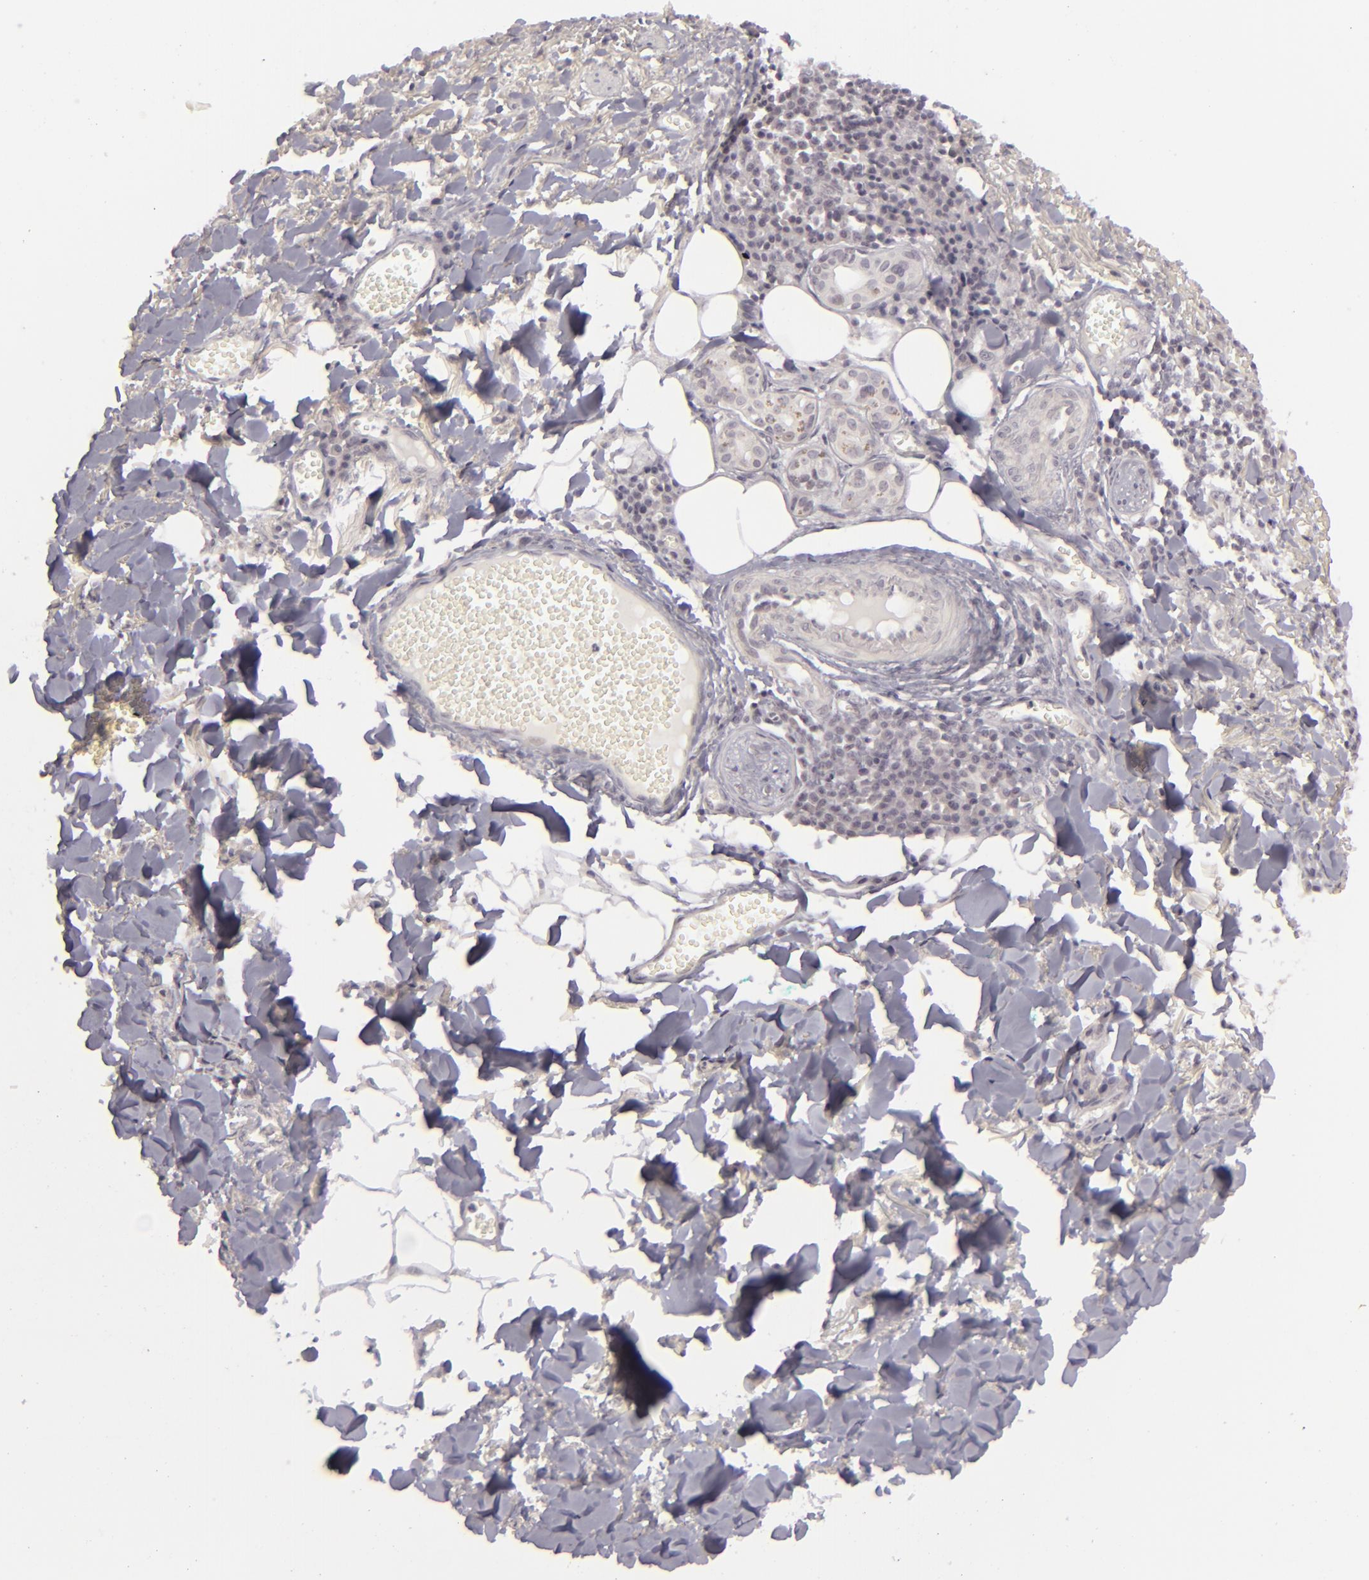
{"staining": {"intensity": "negative", "quantity": "none", "location": "none"}, "tissue": "skin cancer", "cell_type": "Tumor cells", "image_type": "cancer", "snomed": [{"axis": "morphology", "description": "Basal cell carcinoma"}, {"axis": "topography", "description": "Skin"}], "caption": "A micrograph of human skin basal cell carcinoma is negative for staining in tumor cells. (DAB (3,3'-diaminobenzidine) immunohistochemistry (IHC) visualized using brightfield microscopy, high magnification).", "gene": "DLG3", "patient": {"sex": "female", "age": 89}}